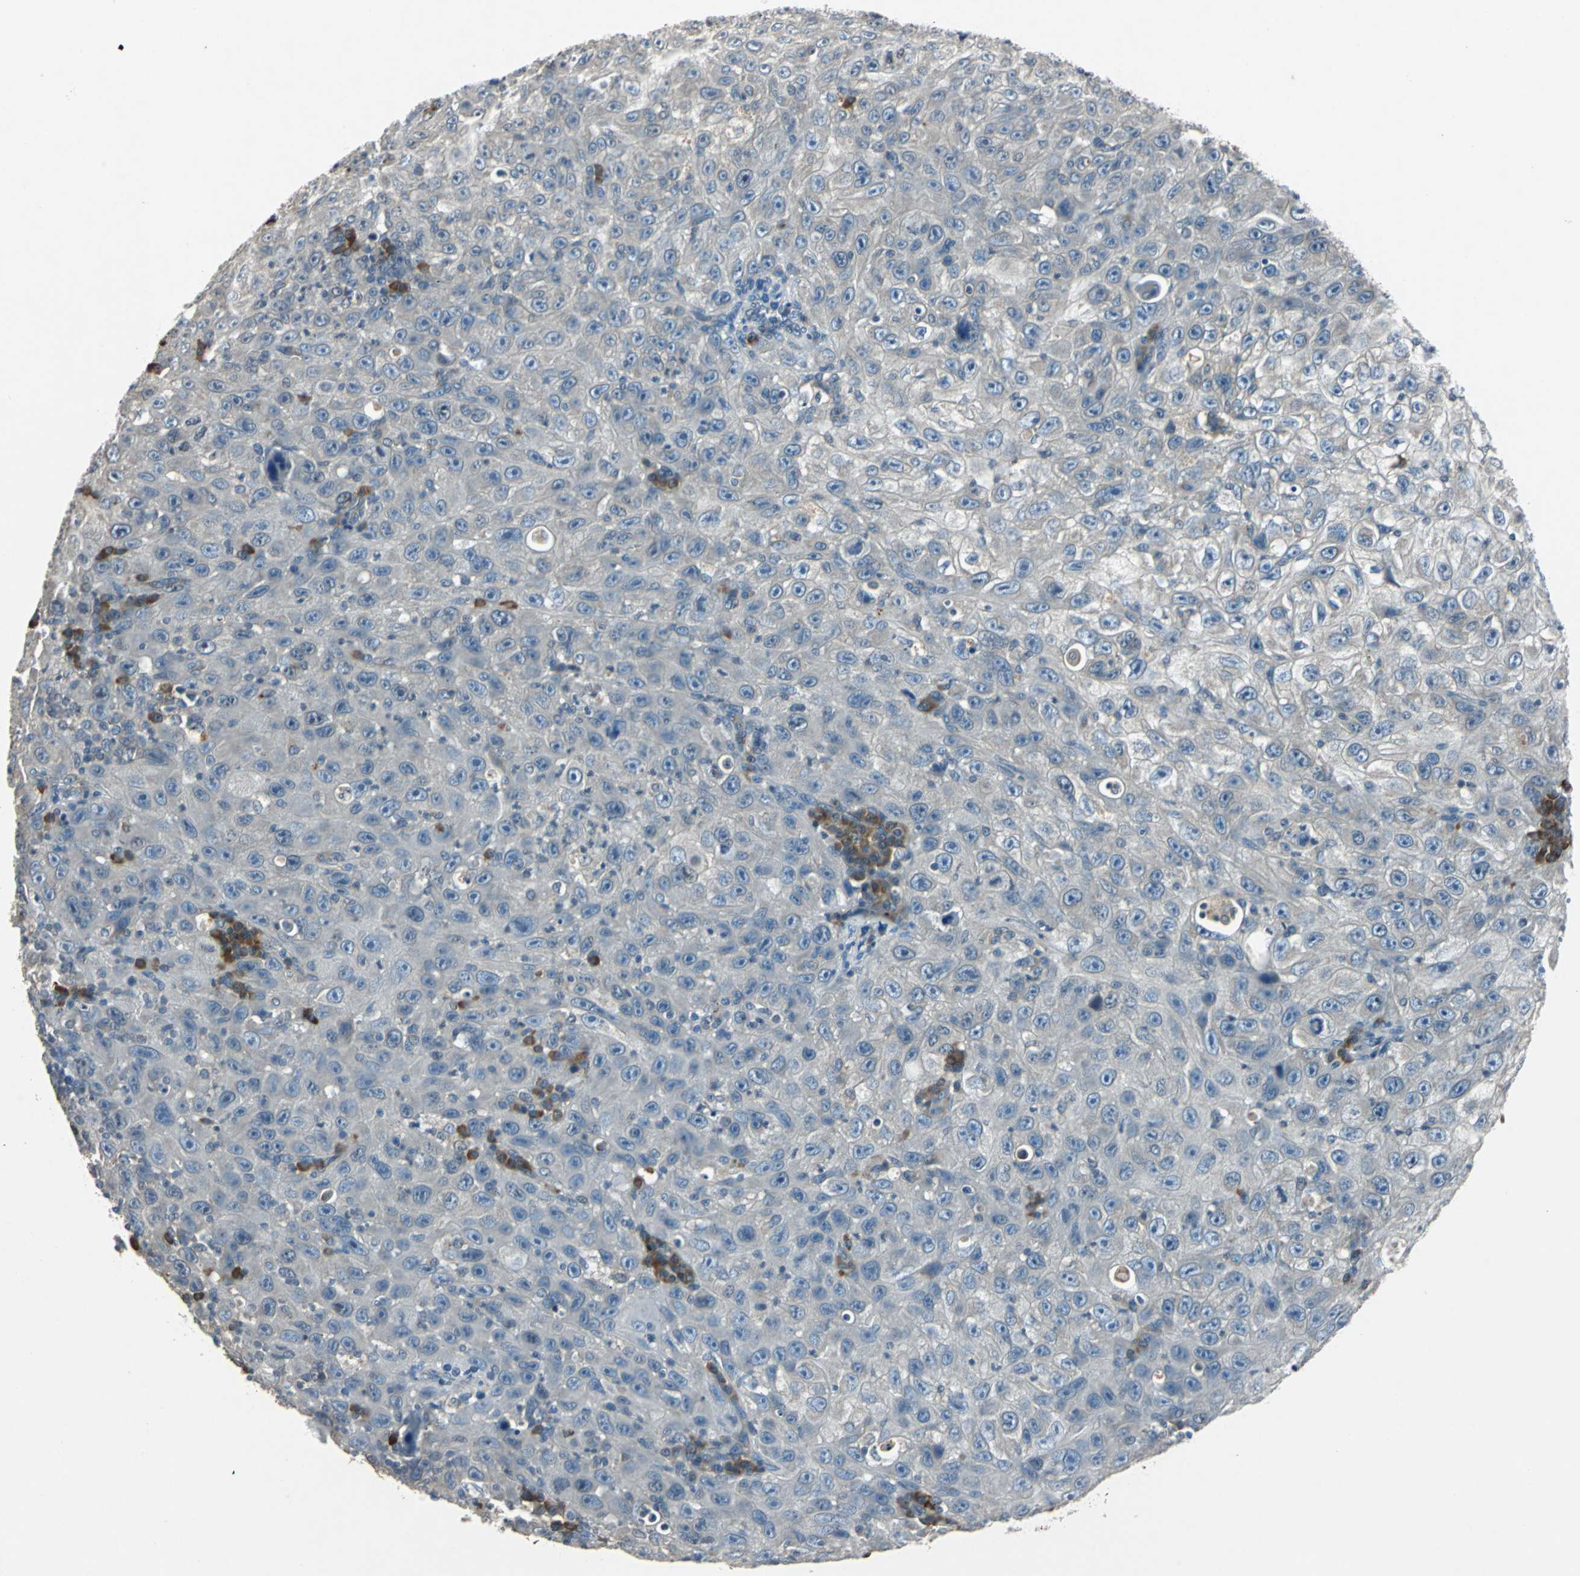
{"staining": {"intensity": "negative", "quantity": "none", "location": "none"}, "tissue": "skin cancer", "cell_type": "Tumor cells", "image_type": "cancer", "snomed": [{"axis": "morphology", "description": "Squamous cell carcinoma, NOS"}, {"axis": "topography", "description": "Skin"}], "caption": "IHC image of neoplastic tissue: human skin cancer (squamous cell carcinoma) stained with DAB displays no significant protein expression in tumor cells.", "gene": "SLC2A13", "patient": {"sex": "male", "age": 75}}